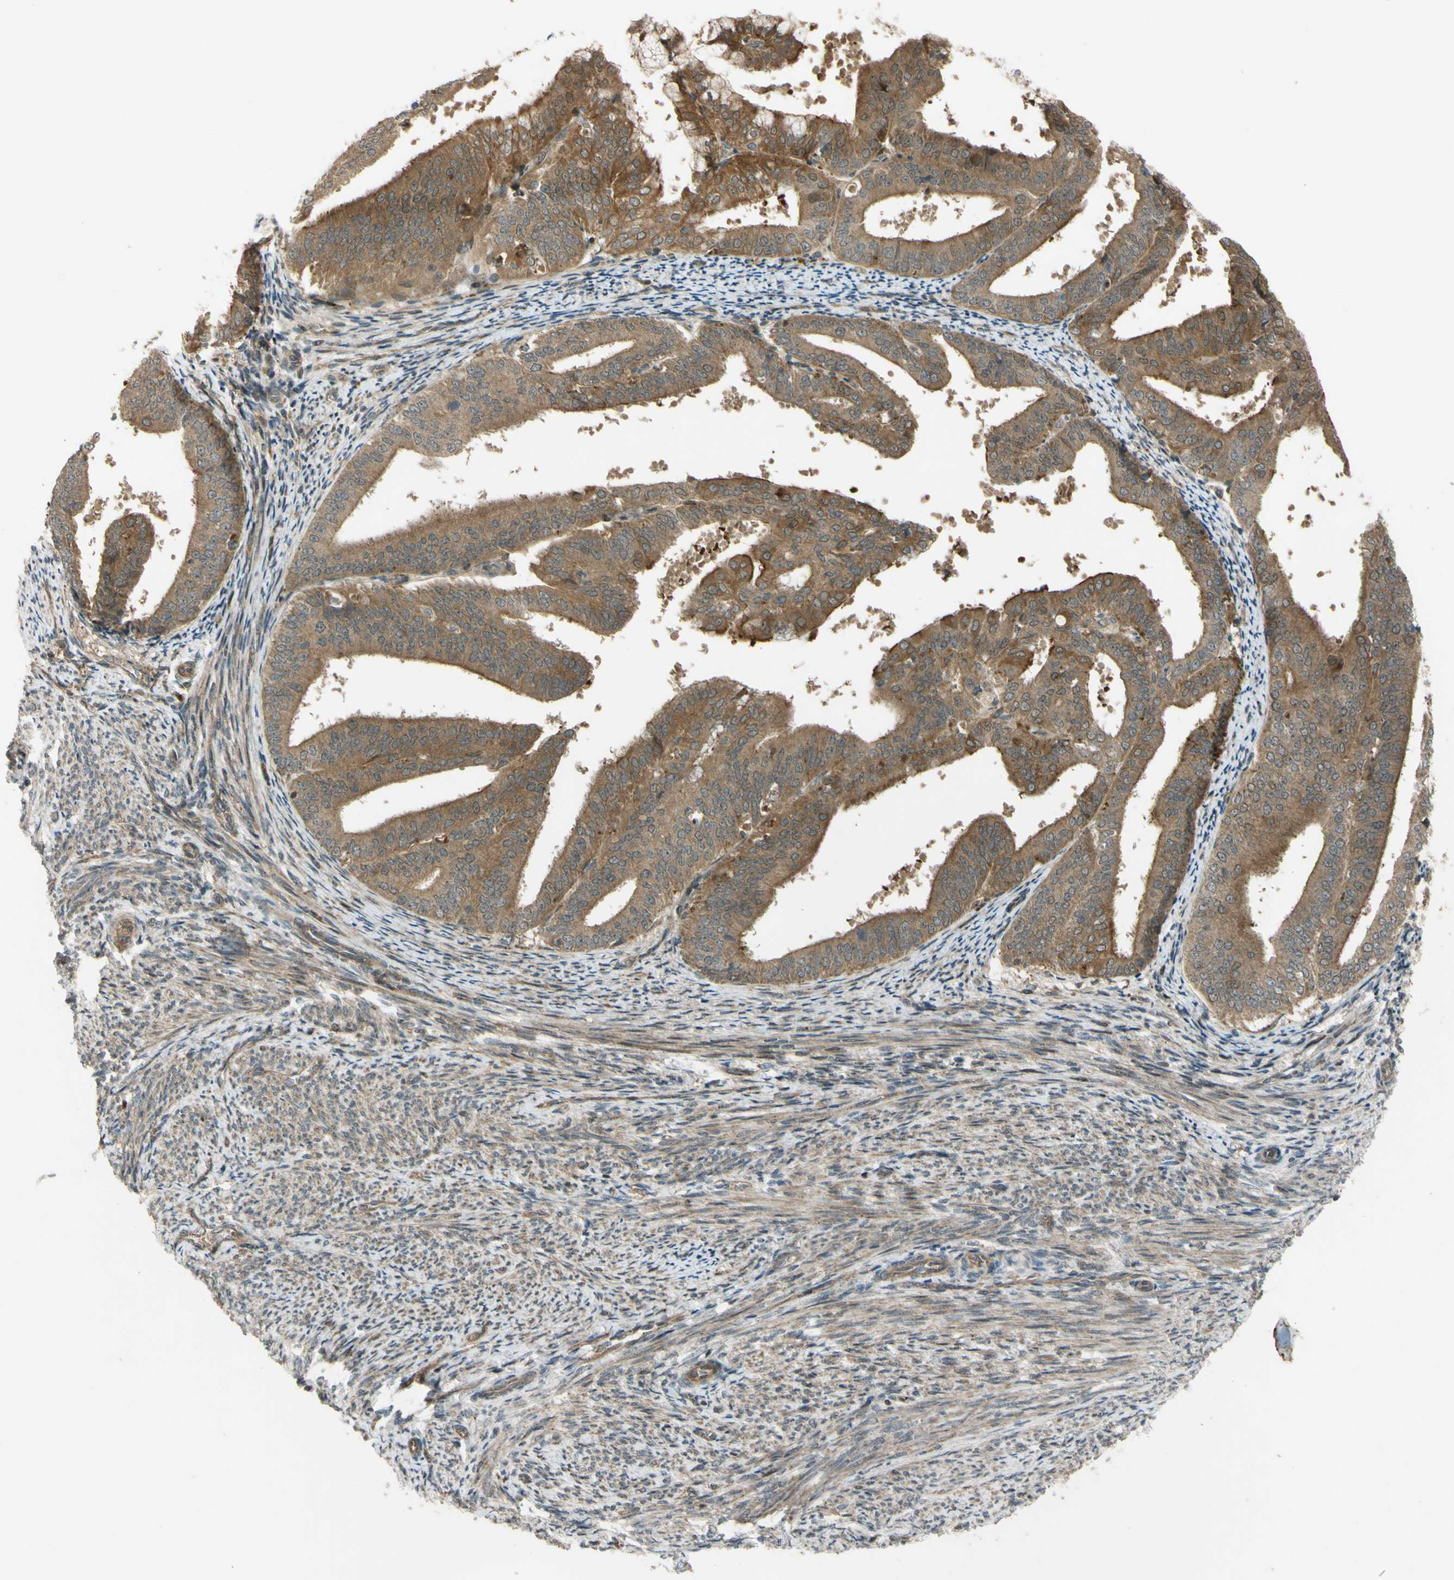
{"staining": {"intensity": "moderate", "quantity": ">75%", "location": "cytoplasmic/membranous"}, "tissue": "endometrial cancer", "cell_type": "Tumor cells", "image_type": "cancer", "snomed": [{"axis": "morphology", "description": "Adenocarcinoma, NOS"}, {"axis": "topography", "description": "Endometrium"}], "caption": "Immunohistochemical staining of endometrial cancer shows moderate cytoplasmic/membranous protein positivity in about >75% of tumor cells.", "gene": "FLII", "patient": {"sex": "female", "age": 63}}